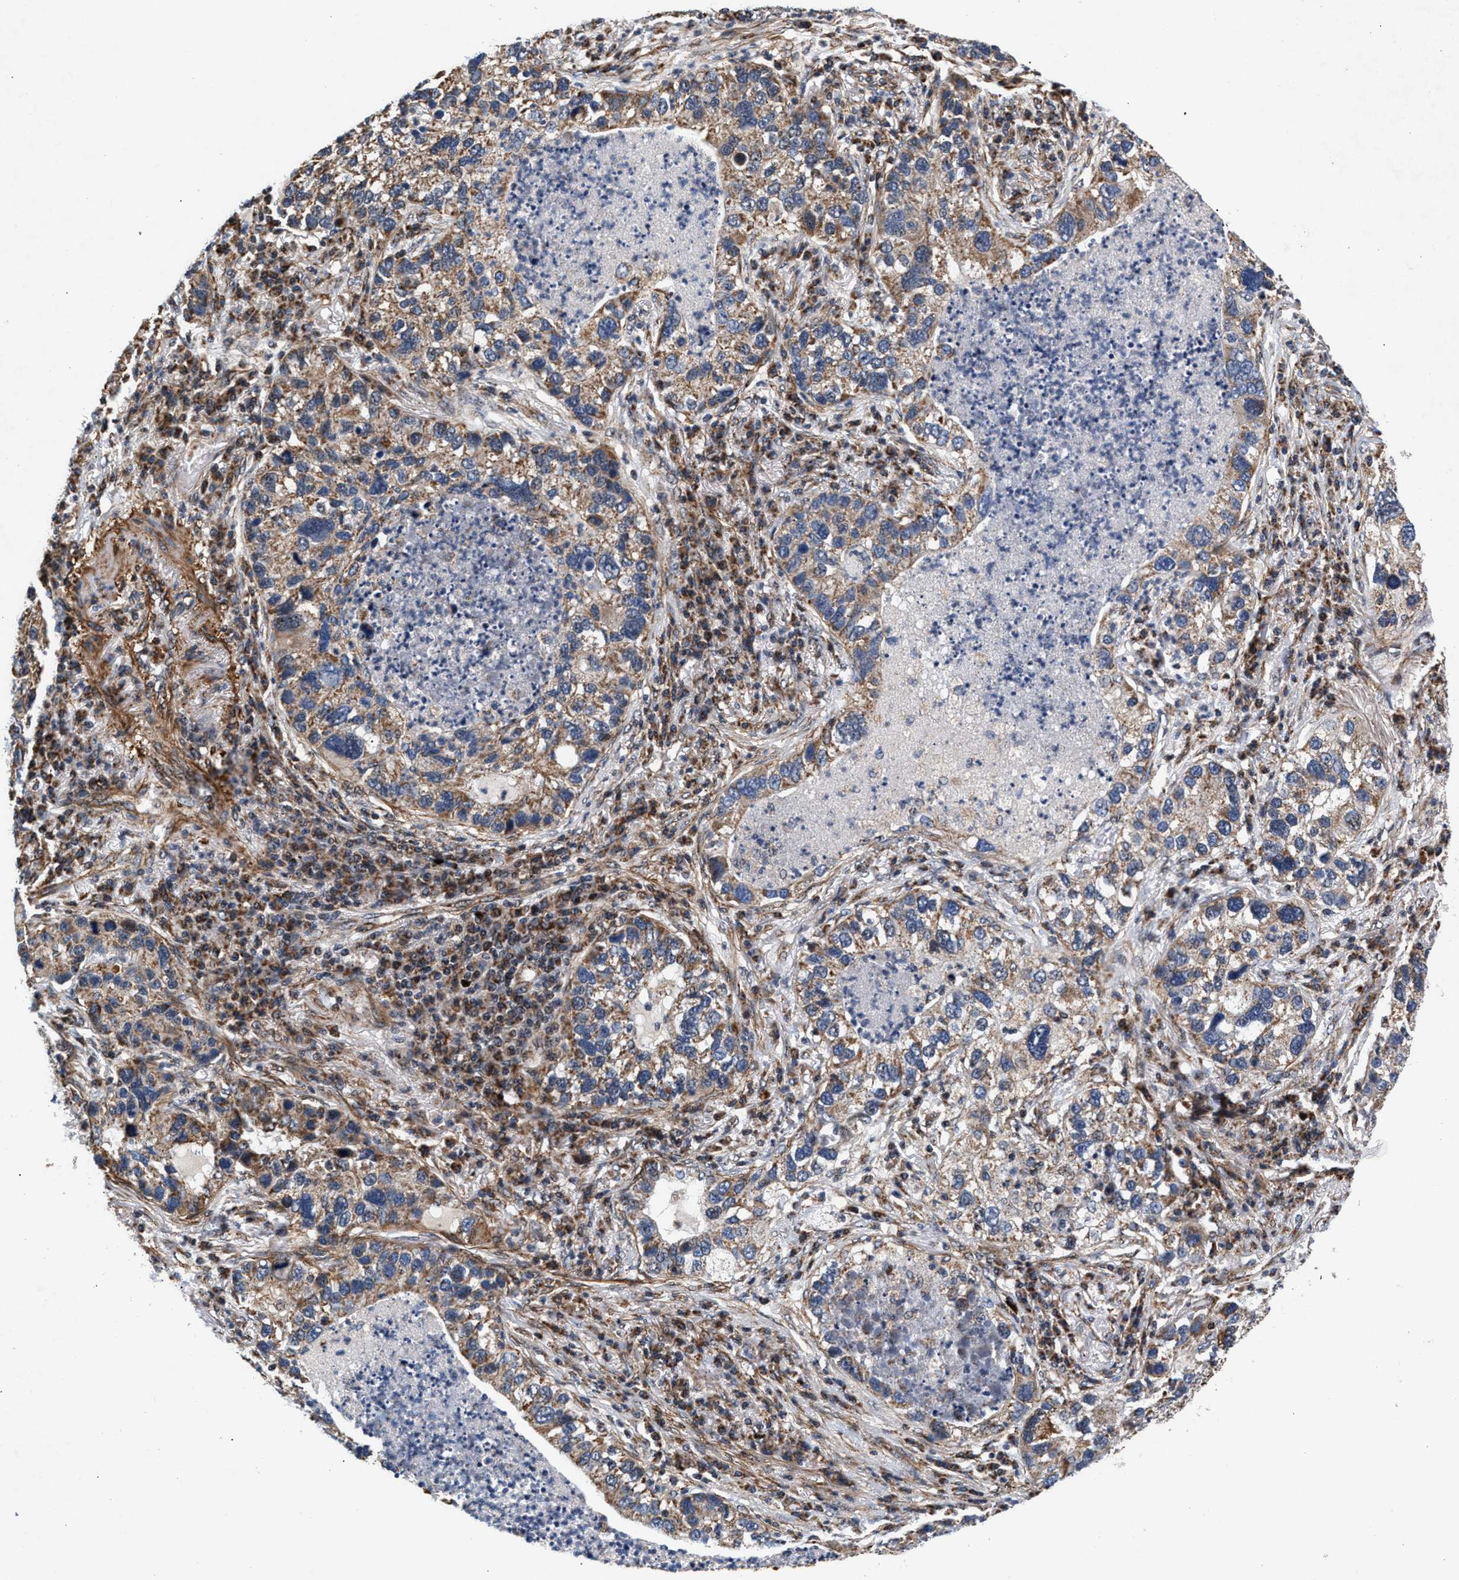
{"staining": {"intensity": "weak", "quantity": ">75%", "location": "cytoplasmic/membranous"}, "tissue": "lung cancer", "cell_type": "Tumor cells", "image_type": "cancer", "snomed": [{"axis": "morphology", "description": "Normal tissue, NOS"}, {"axis": "morphology", "description": "Adenocarcinoma, NOS"}, {"axis": "topography", "description": "Bronchus"}, {"axis": "topography", "description": "Lung"}], "caption": "A low amount of weak cytoplasmic/membranous staining is identified in about >75% of tumor cells in lung adenocarcinoma tissue.", "gene": "SGK1", "patient": {"sex": "male", "age": 54}}